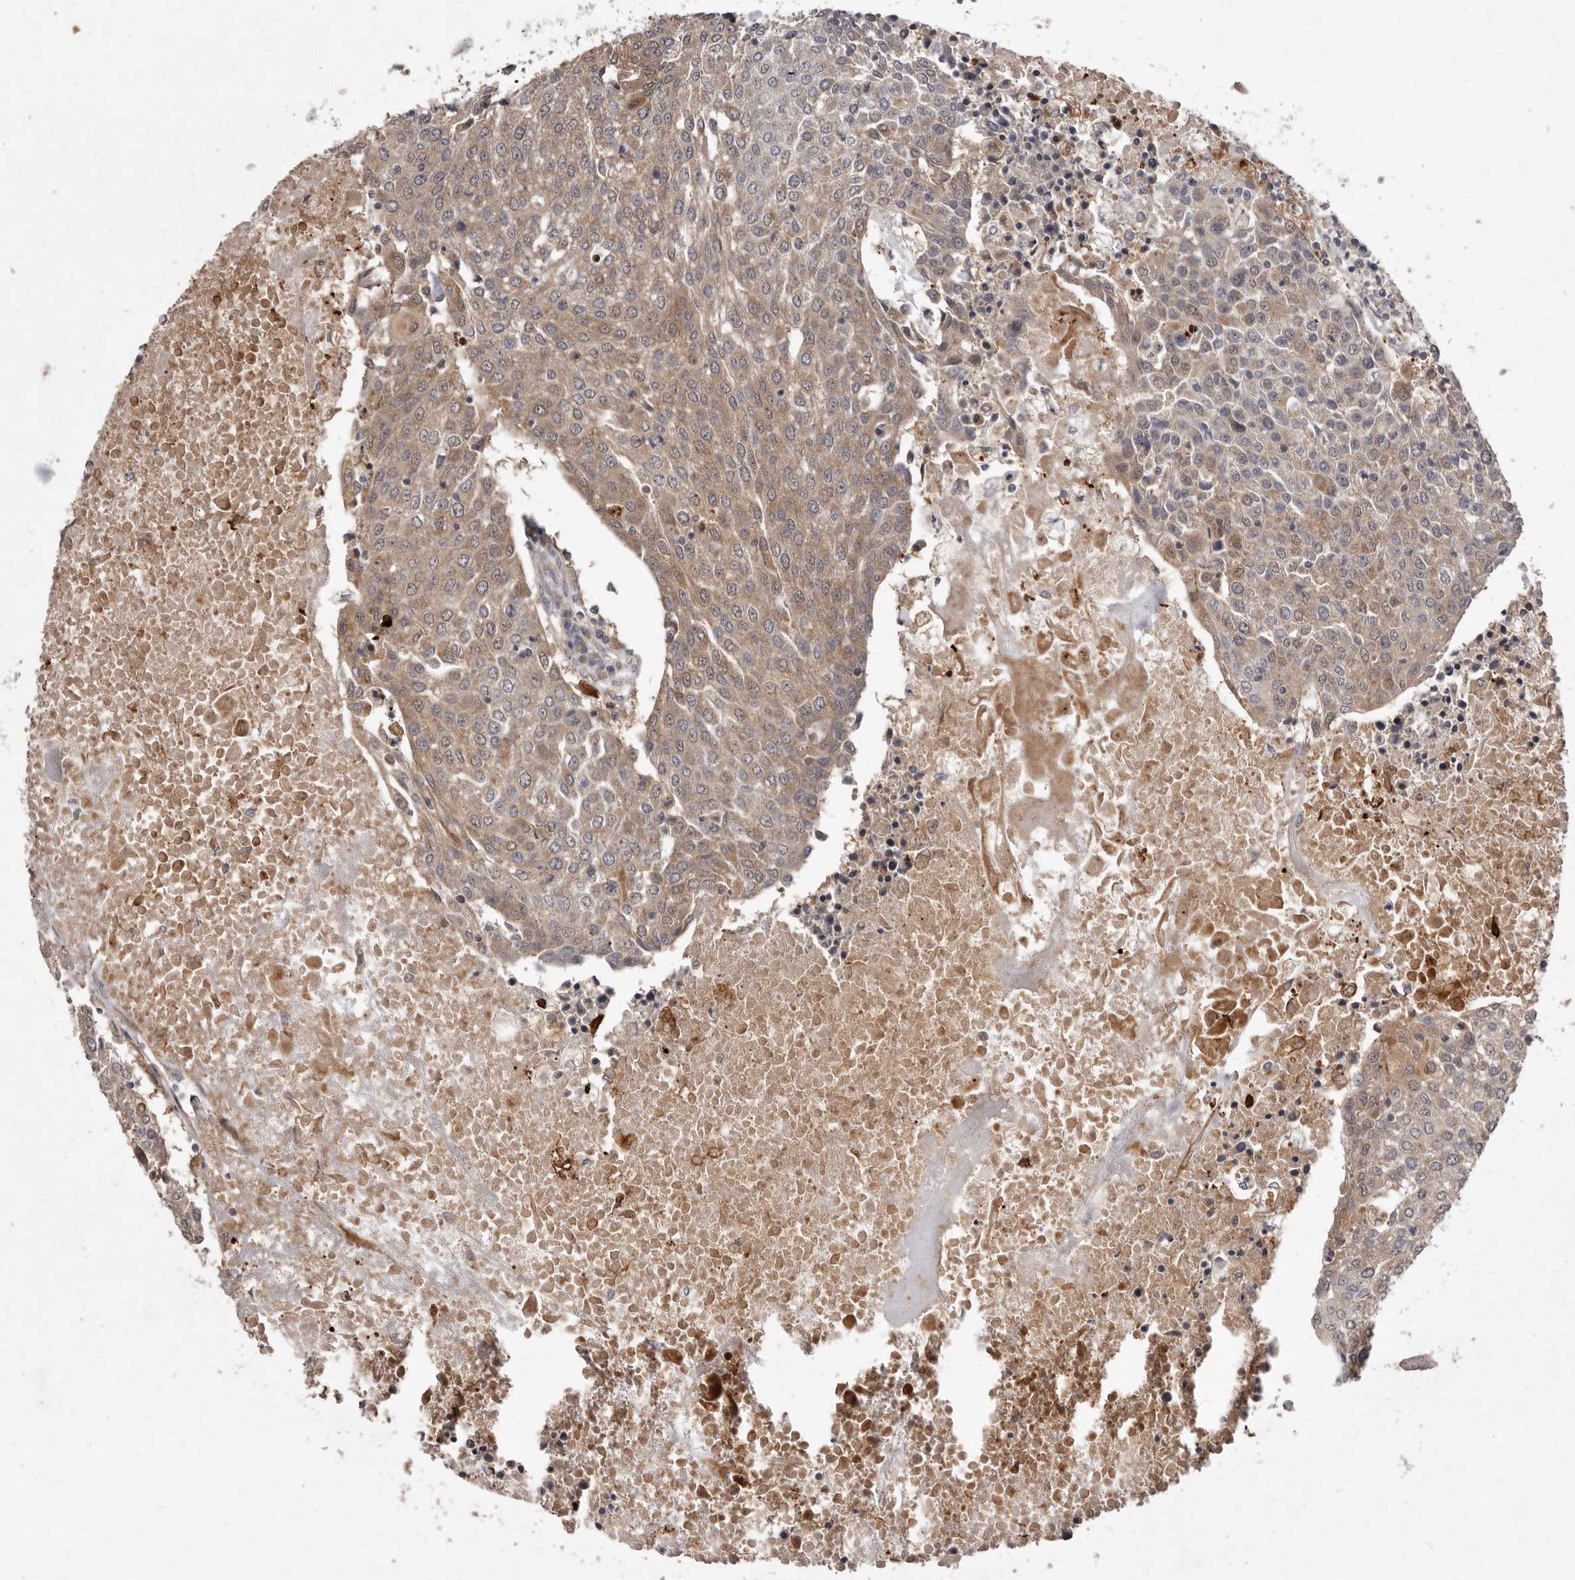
{"staining": {"intensity": "moderate", "quantity": ">75%", "location": "cytoplasmic/membranous"}, "tissue": "urothelial cancer", "cell_type": "Tumor cells", "image_type": "cancer", "snomed": [{"axis": "morphology", "description": "Urothelial carcinoma, High grade"}, {"axis": "topography", "description": "Urinary bladder"}], "caption": "IHC (DAB) staining of urothelial cancer exhibits moderate cytoplasmic/membranous protein positivity in about >75% of tumor cells.", "gene": "FLAD1", "patient": {"sex": "female", "age": 85}}